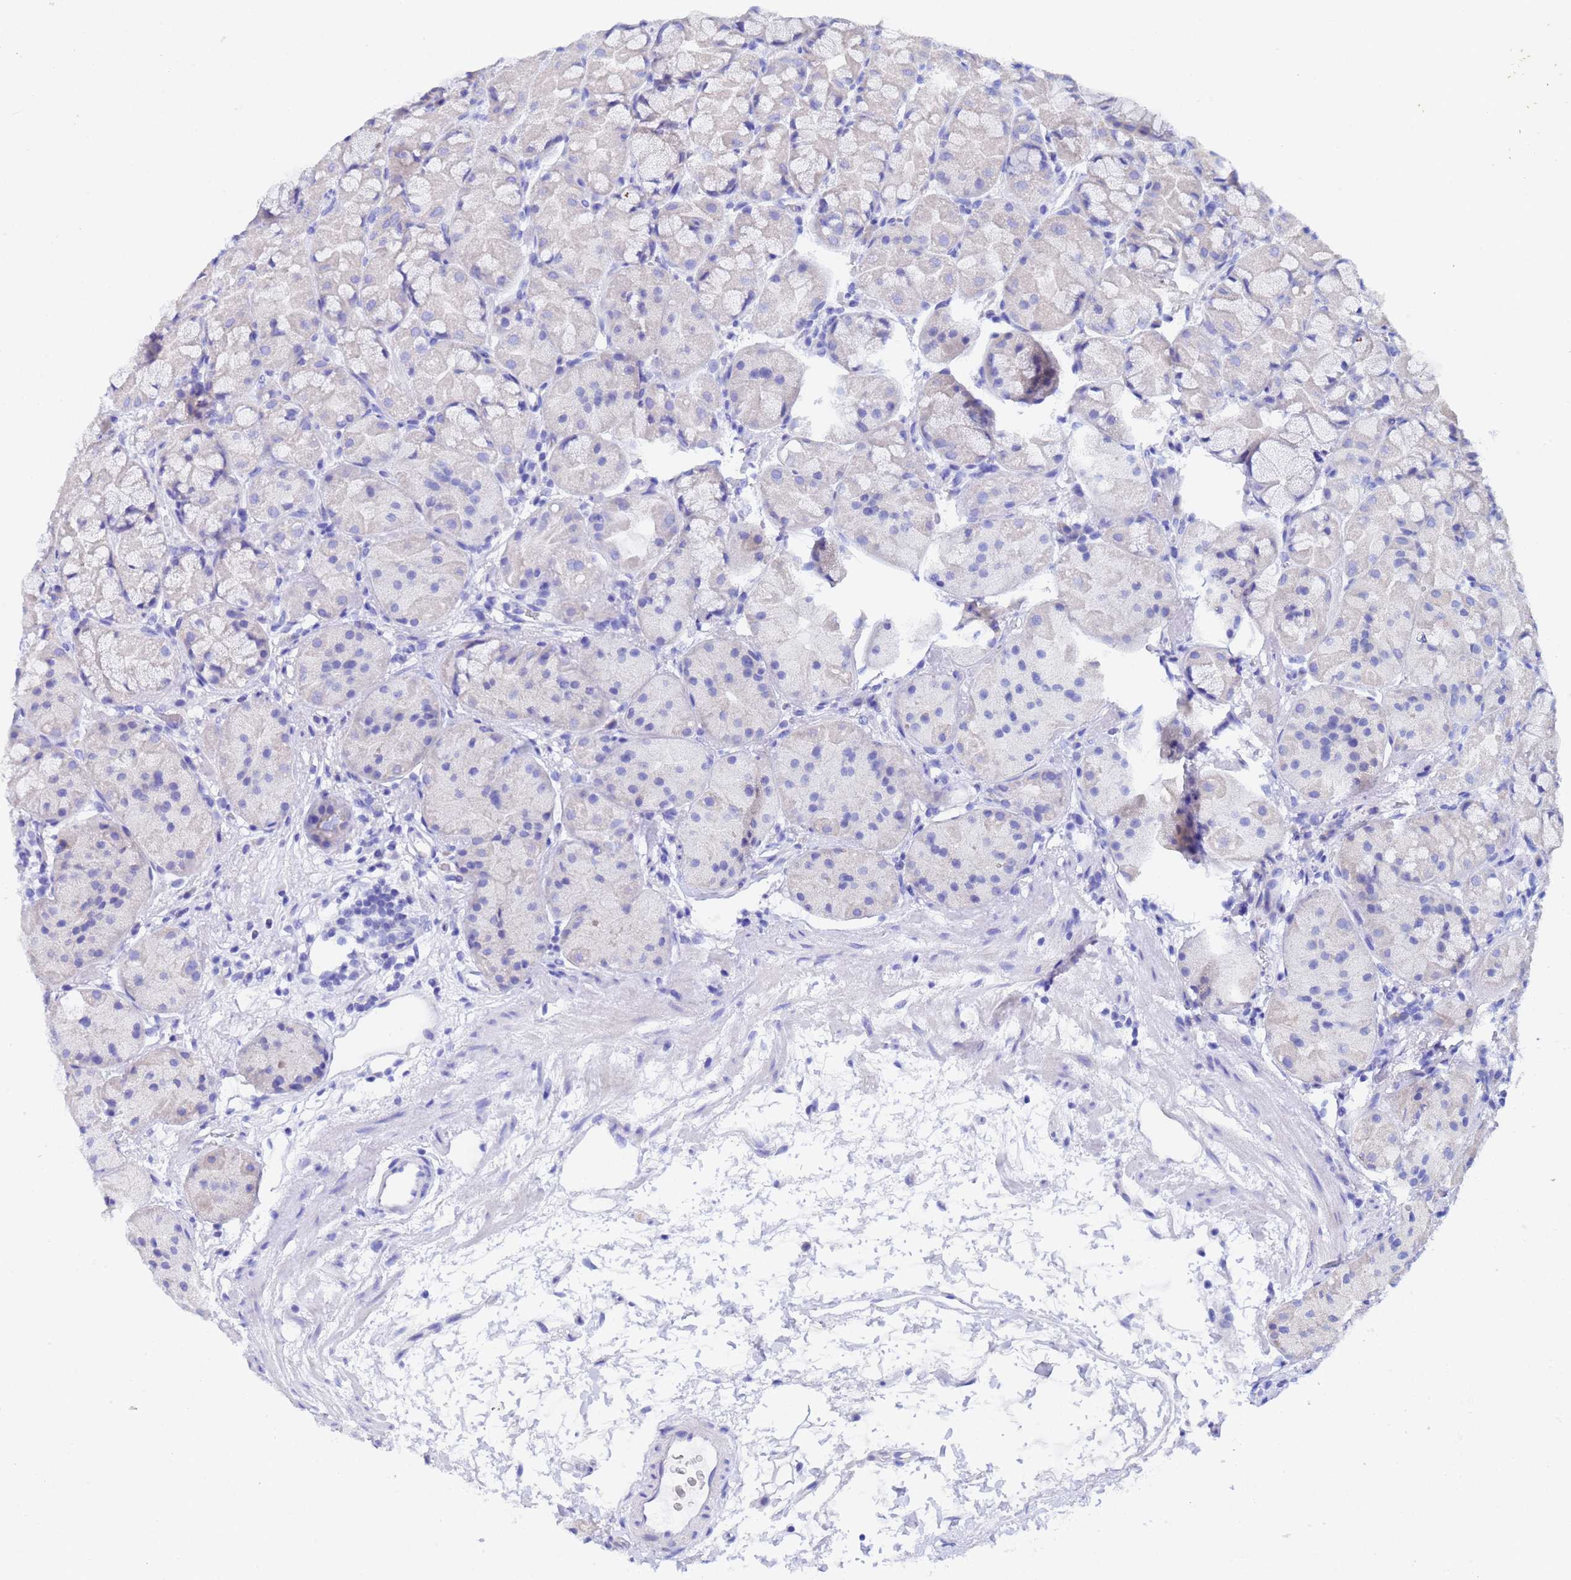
{"staining": {"intensity": "negative", "quantity": "none", "location": "none"}, "tissue": "stomach", "cell_type": "Glandular cells", "image_type": "normal", "snomed": [{"axis": "morphology", "description": "Normal tissue, NOS"}, {"axis": "topography", "description": "Stomach"}], "caption": "This is an immunohistochemistry (IHC) micrograph of benign stomach. There is no staining in glandular cells.", "gene": "UBE2O", "patient": {"sex": "male", "age": 57}}